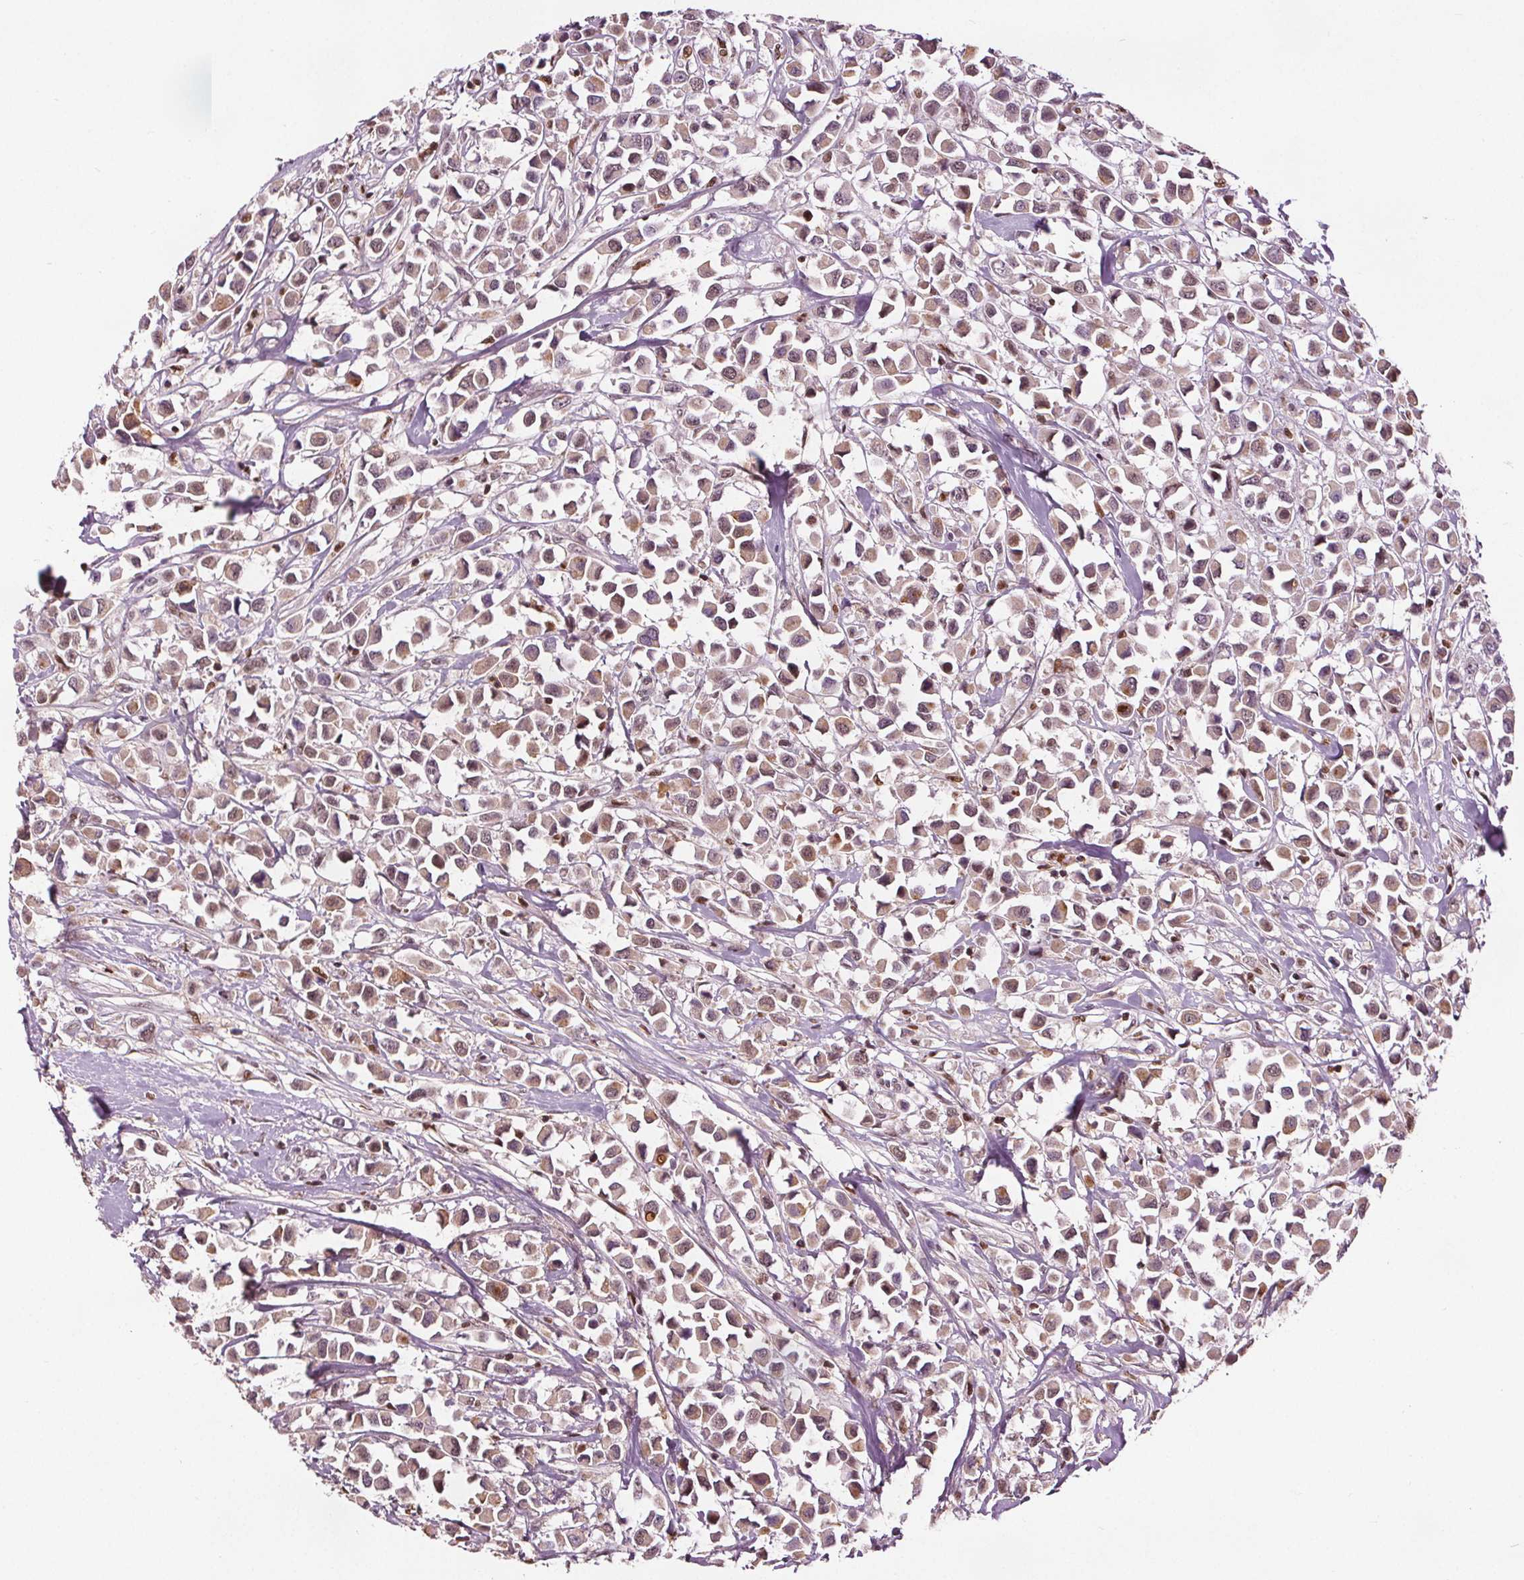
{"staining": {"intensity": "weak", "quantity": ">75%", "location": "cytoplasmic/membranous,nuclear"}, "tissue": "breast cancer", "cell_type": "Tumor cells", "image_type": "cancer", "snomed": [{"axis": "morphology", "description": "Duct carcinoma"}, {"axis": "topography", "description": "Breast"}], "caption": "Protein analysis of invasive ductal carcinoma (breast) tissue reveals weak cytoplasmic/membranous and nuclear positivity in about >75% of tumor cells.", "gene": "DDX11", "patient": {"sex": "female", "age": 61}}